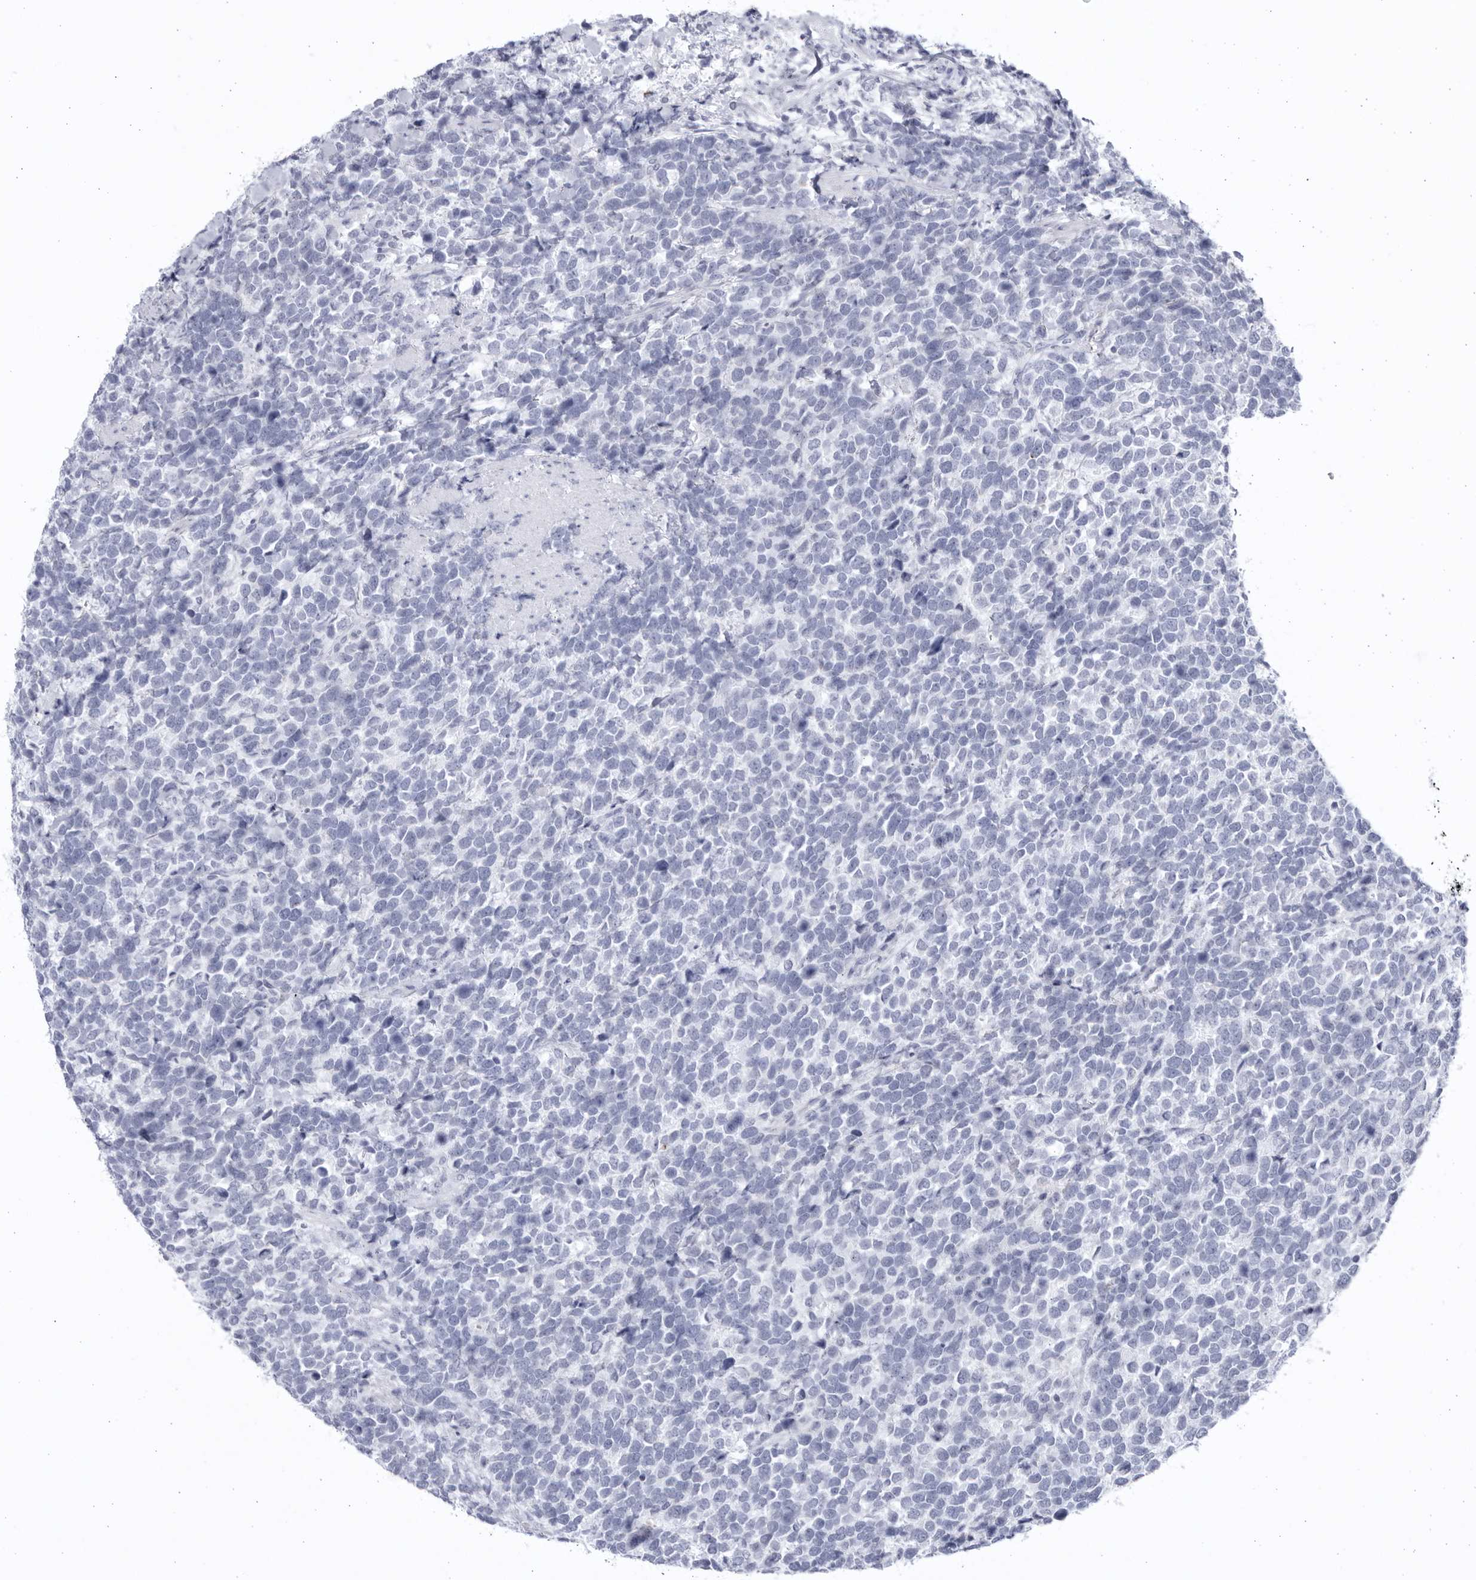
{"staining": {"intensity": "negative", "quantity": "none", "location": "none"}, "tissue": "urothelial cancer", "cell_type": "Tumor cells", "image_type": "cancer", "snomed": [{"axis": "morphology", "description": "Urothelial carcinoma, High grade"}, {"axis": "topography", "description": "Urinary bladder"}], "caption": "Protein analysis of urothelial cancer reveals no significant expression in tumor cells. The staining is performed using DAB brown chromogen with nuclei counter-stained in using hematoxylin.", "gene": "CCDC181", "patient": {"sex": "female", "age": 82}}